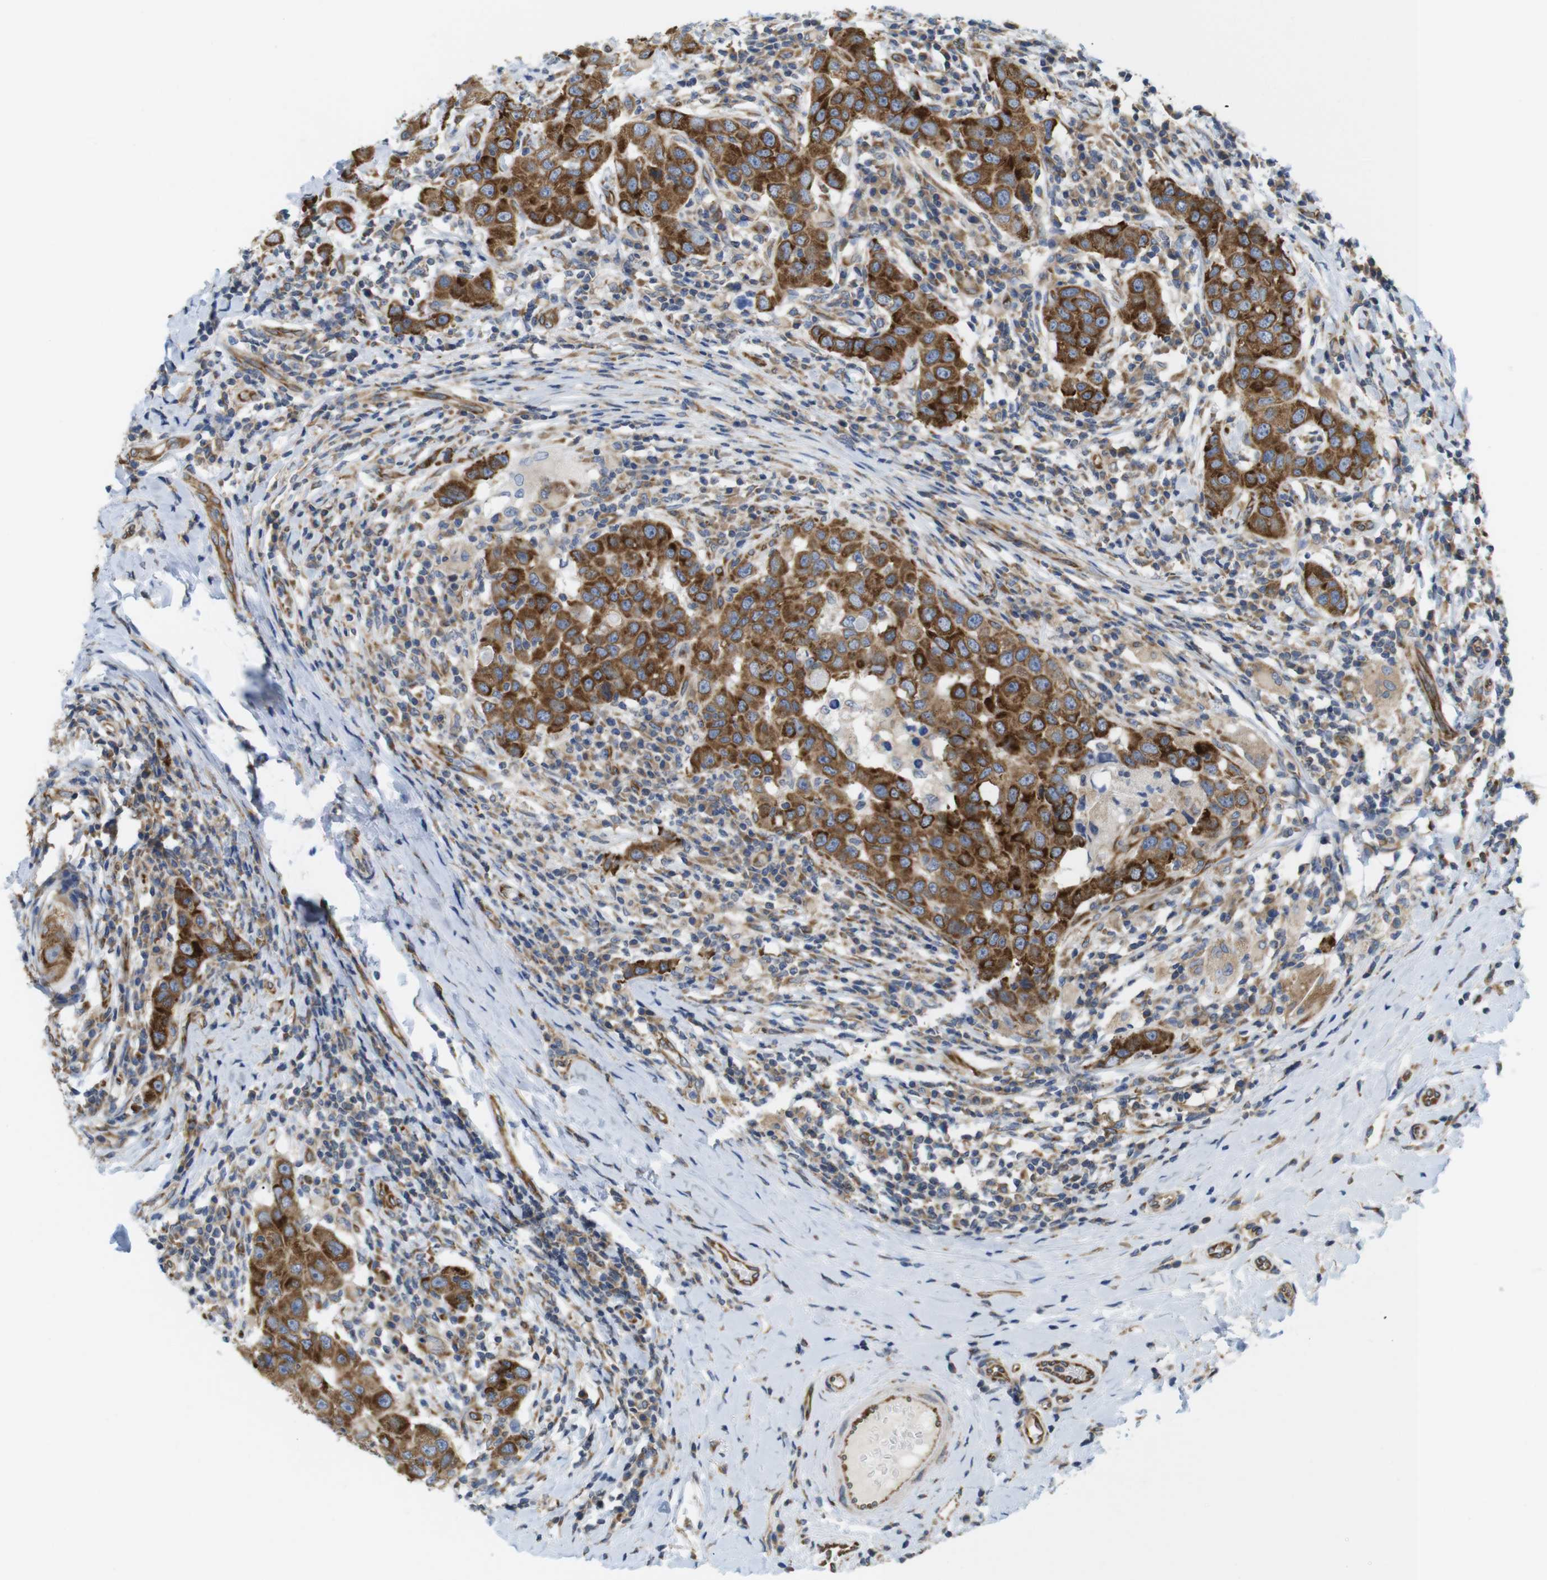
{"staining": {"intensity": "strong", "quantity": ">75%", "location": "cytoplasmic/membranous"}, "tissue": "breast cancer", "cell_type": "Tumor cells", "image_type": "cancer", "snomed": [{"axis": "morphology", "description": "Duct carcinoma"}, {"axis": "topography", "description": "Breast"}], "caption": "Strong cytoplasmic/membranous staining is appreciated in about >75% of tumor cells in breast invasive ductal carcinoma. (DAB (3,3'-diaminobenzidine) = brown stain, brightfield microscopy at high magnification).", "gene": "PCNX2", "patient": {"sex": "female", "age": 27}}